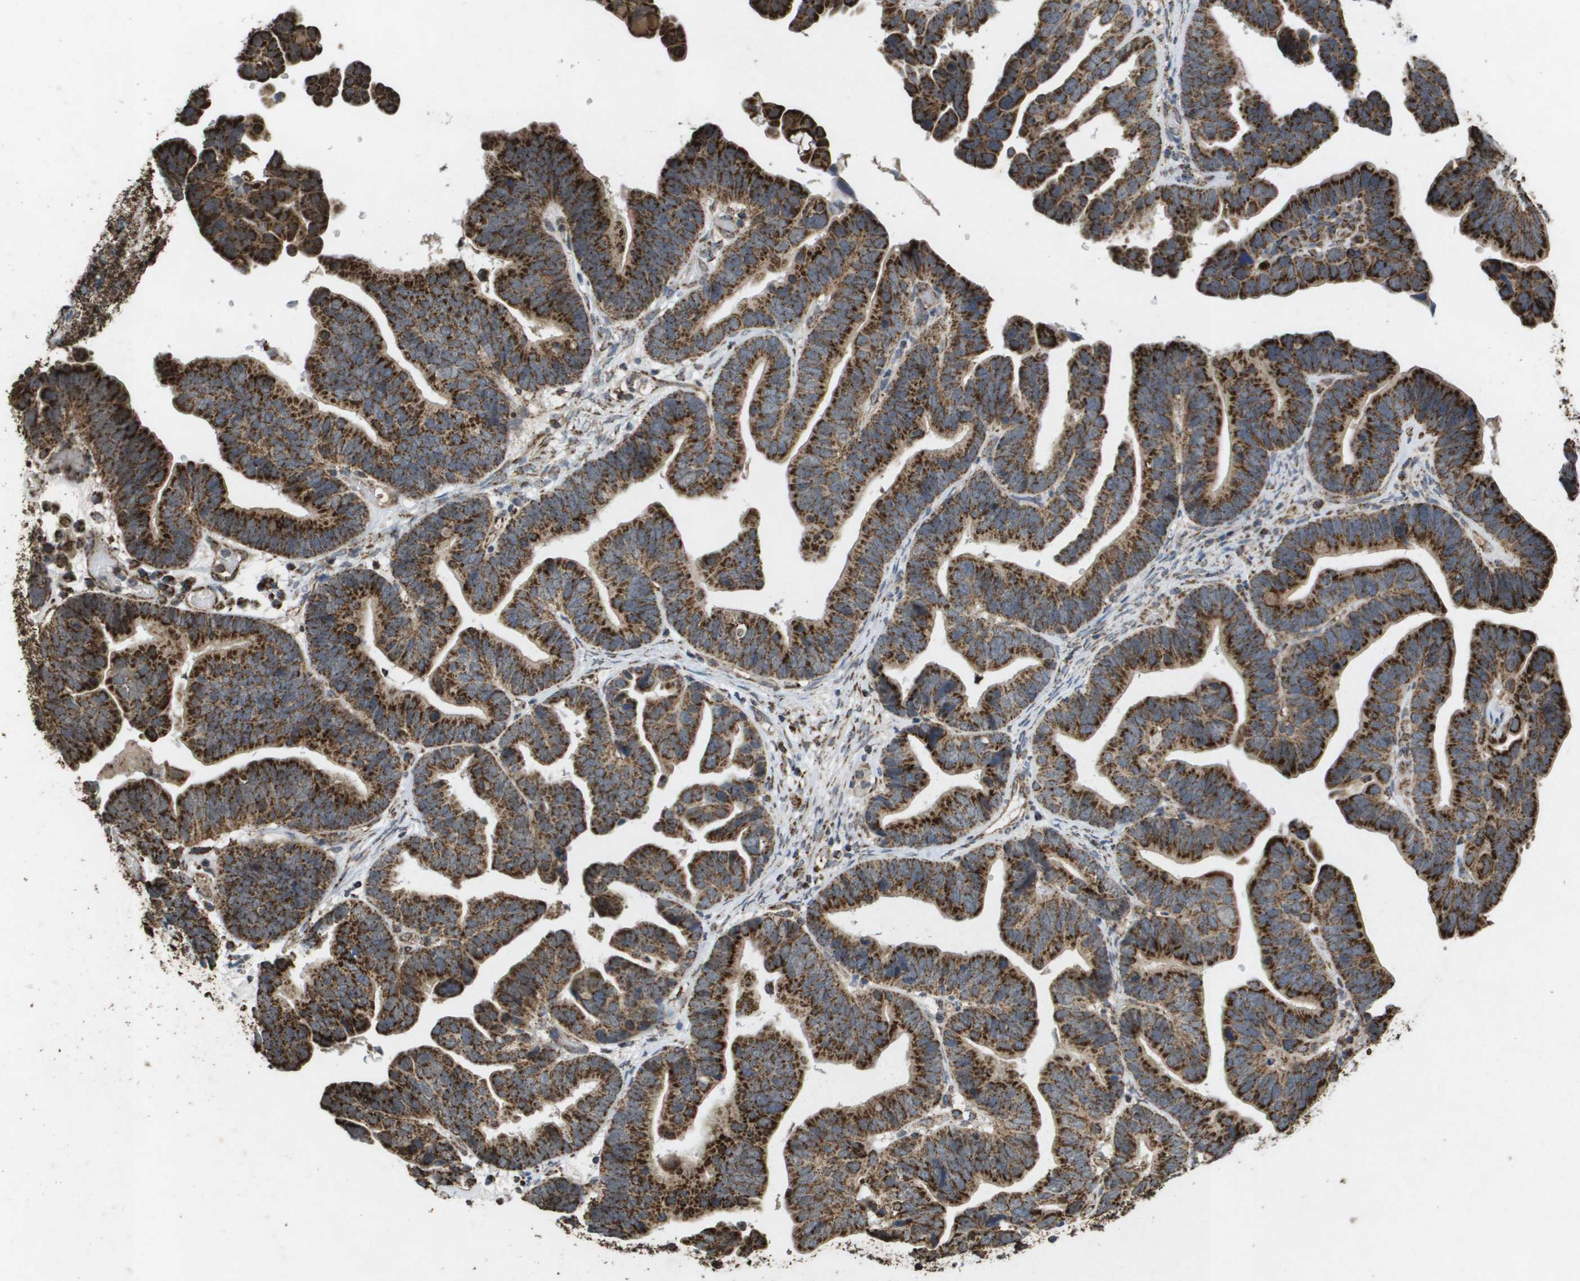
{"staining": {"intensity": "strong", "quantity": ">75%", "location": "cytoplasmic/membranous"}, "tissue": "ovarian cancer", "cell_type": "Tumor cells", "image_type": "cancer", "snomed": [{"axis": "morphology", "description": "Cystadenocarcinoma, serous, NOS"}, {"axis": "topography", "description": "Ovary"}], "caption": "Brown immunohistochemical staining in human serous cystadenocarcinoma (ovarian) shows strong cytoplasmic/membranous staining in about >75% of tumor cells.", "gene": "HSPE1", "patient": {"sex": "female", "age": 56}}